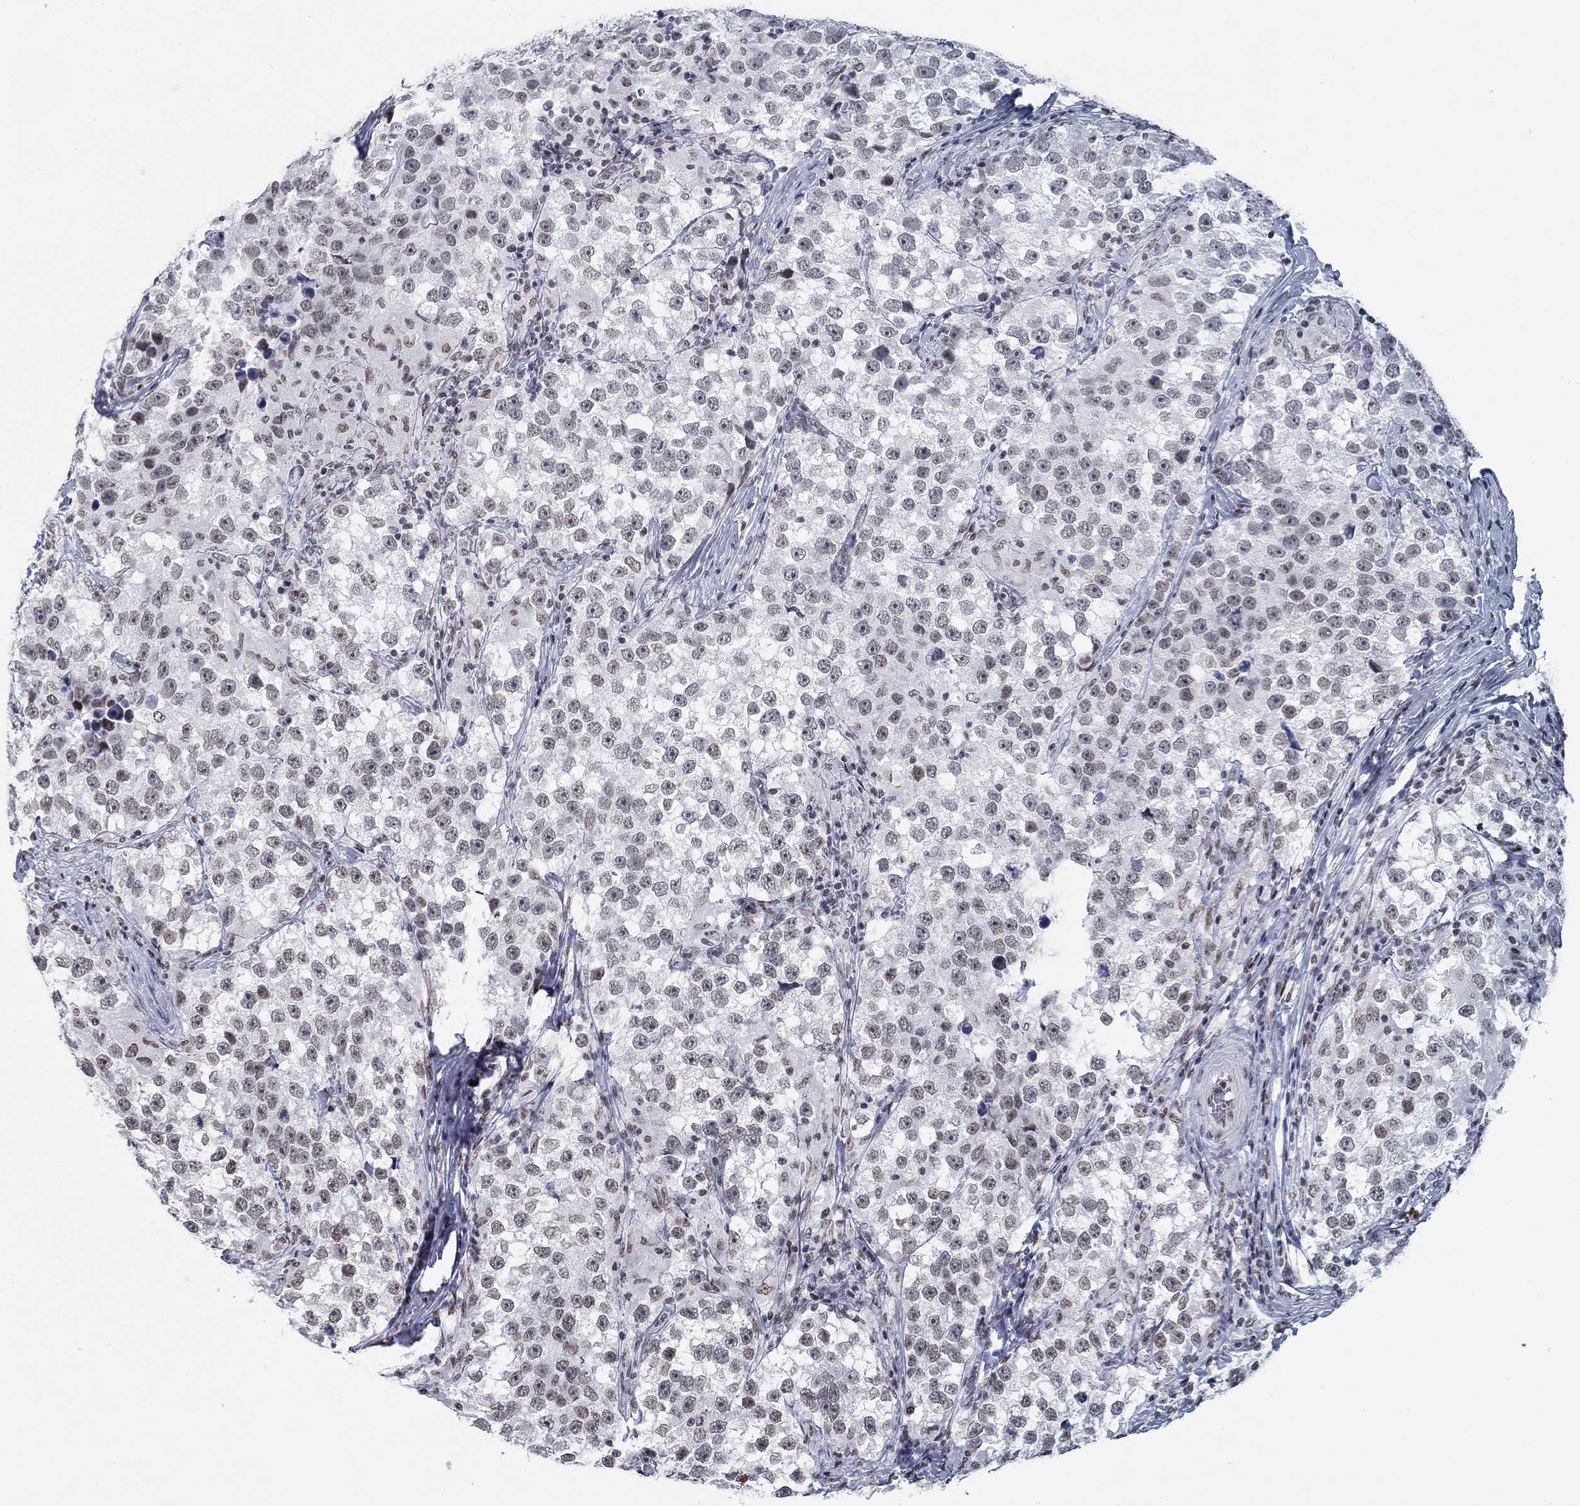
{"staining": {"intensity": "negative", "quantity": "none", "location": "none"}, "tissue": "testis cancer", "cell_type": "Tumor cells", "image_type": "cancer", "snomed": [{"axis": "morphology", "description": "Seminoma, NOS"}, {"axis": "topography", "description": "Testis"}], "caption": "IHC image of neoplastic tissue: human testis seminoma stained with DAB (3,3'-diaminobenzidine) displays no significant protein expression in tumor cells.", "gene": "NPAS3", "patient": {"sex": "male", "age": 46}}